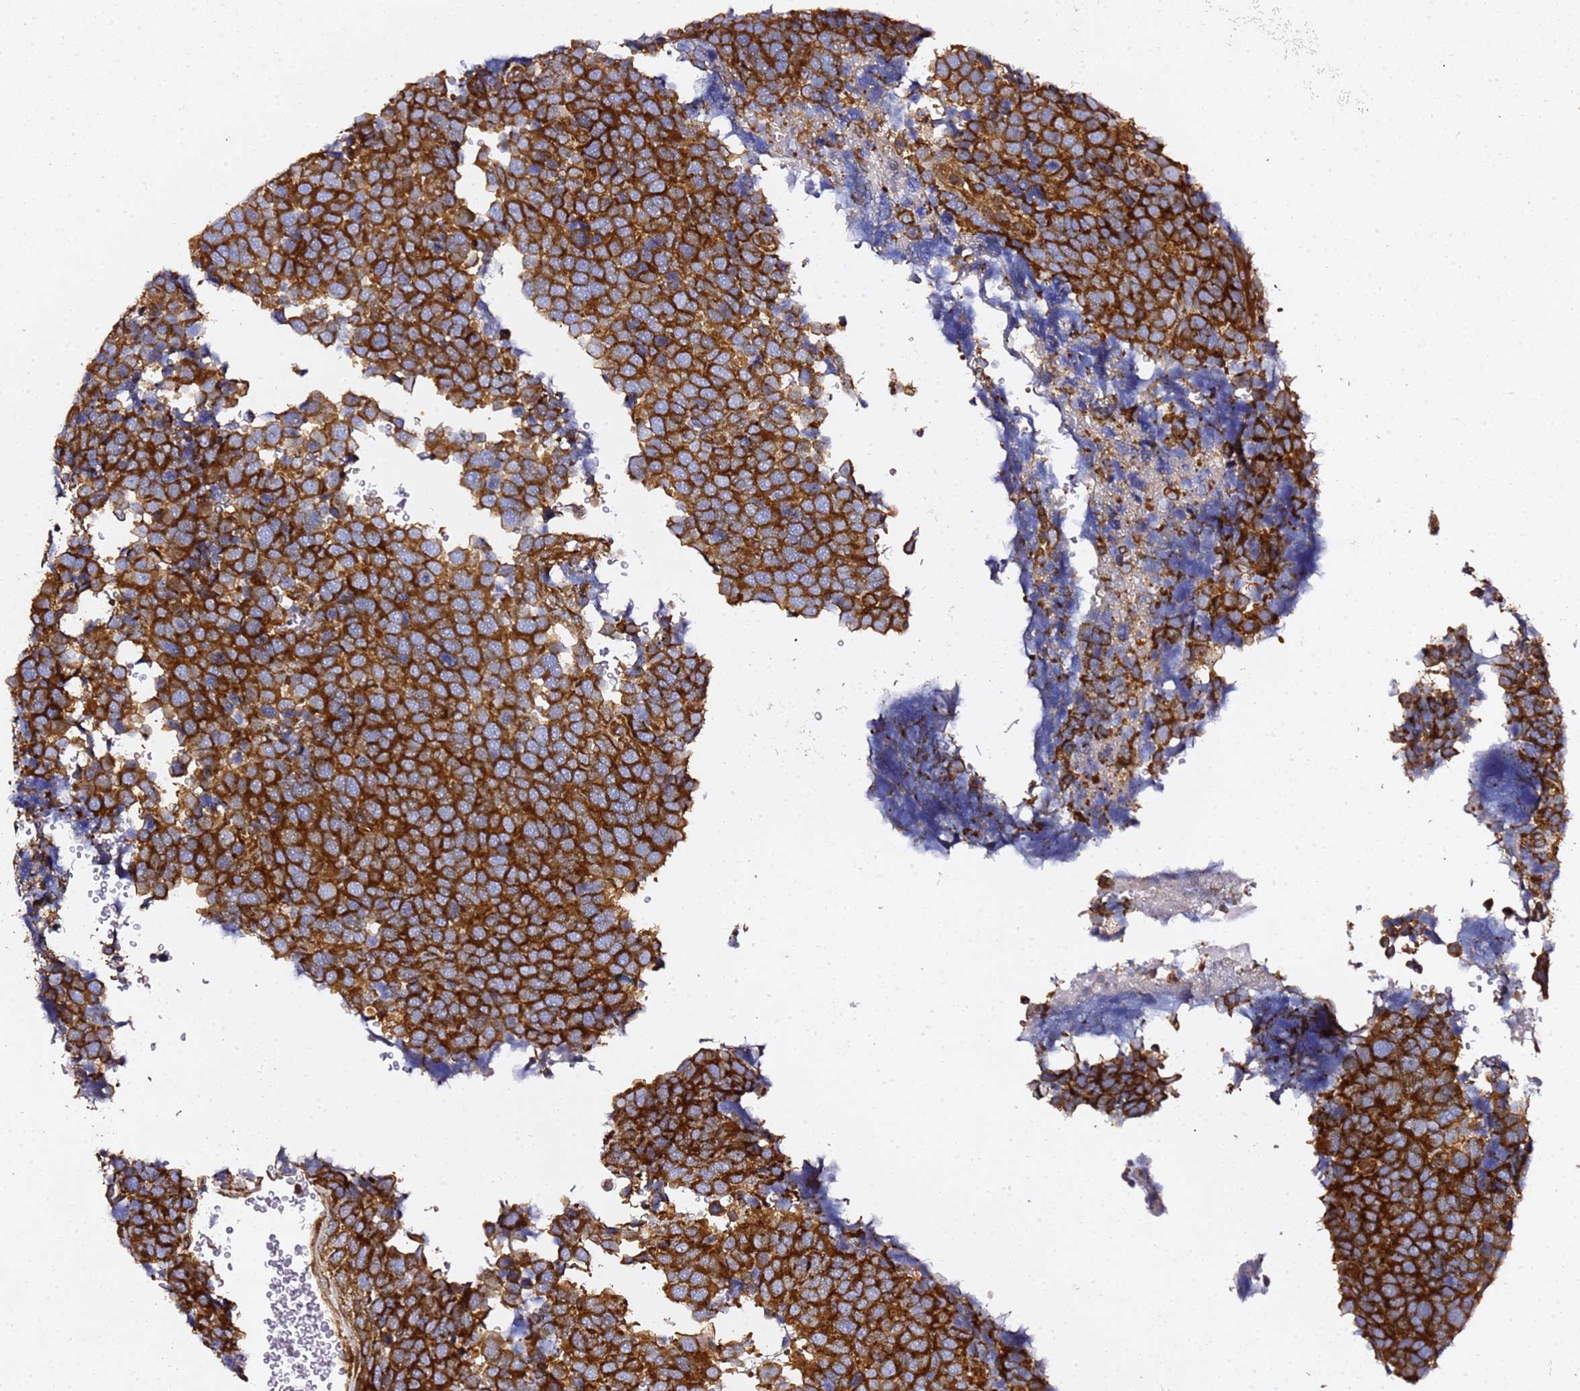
{"staining": {"intensity": "strong", "quantity": ">75%", "location": "cytoplasmic/membranous"}, "tissue": "urothelial cancer", "cell_type": "Tumor cells", "image_type": "cancer", "snomed": [{"axis": "morphology", "description": "Urothelial carcinoma, High grade"}, {"axis": "topography", "description": "Urinary bladder"}], "caption": "This is a micrograph of immunohistochemistry (IHC) staining of urothelial cancer, which shows strong staining in the cytoplasmic/membranous of tumor cells.", "gene": "TPST1", "patient": {"sex": "female", "age": 82}}